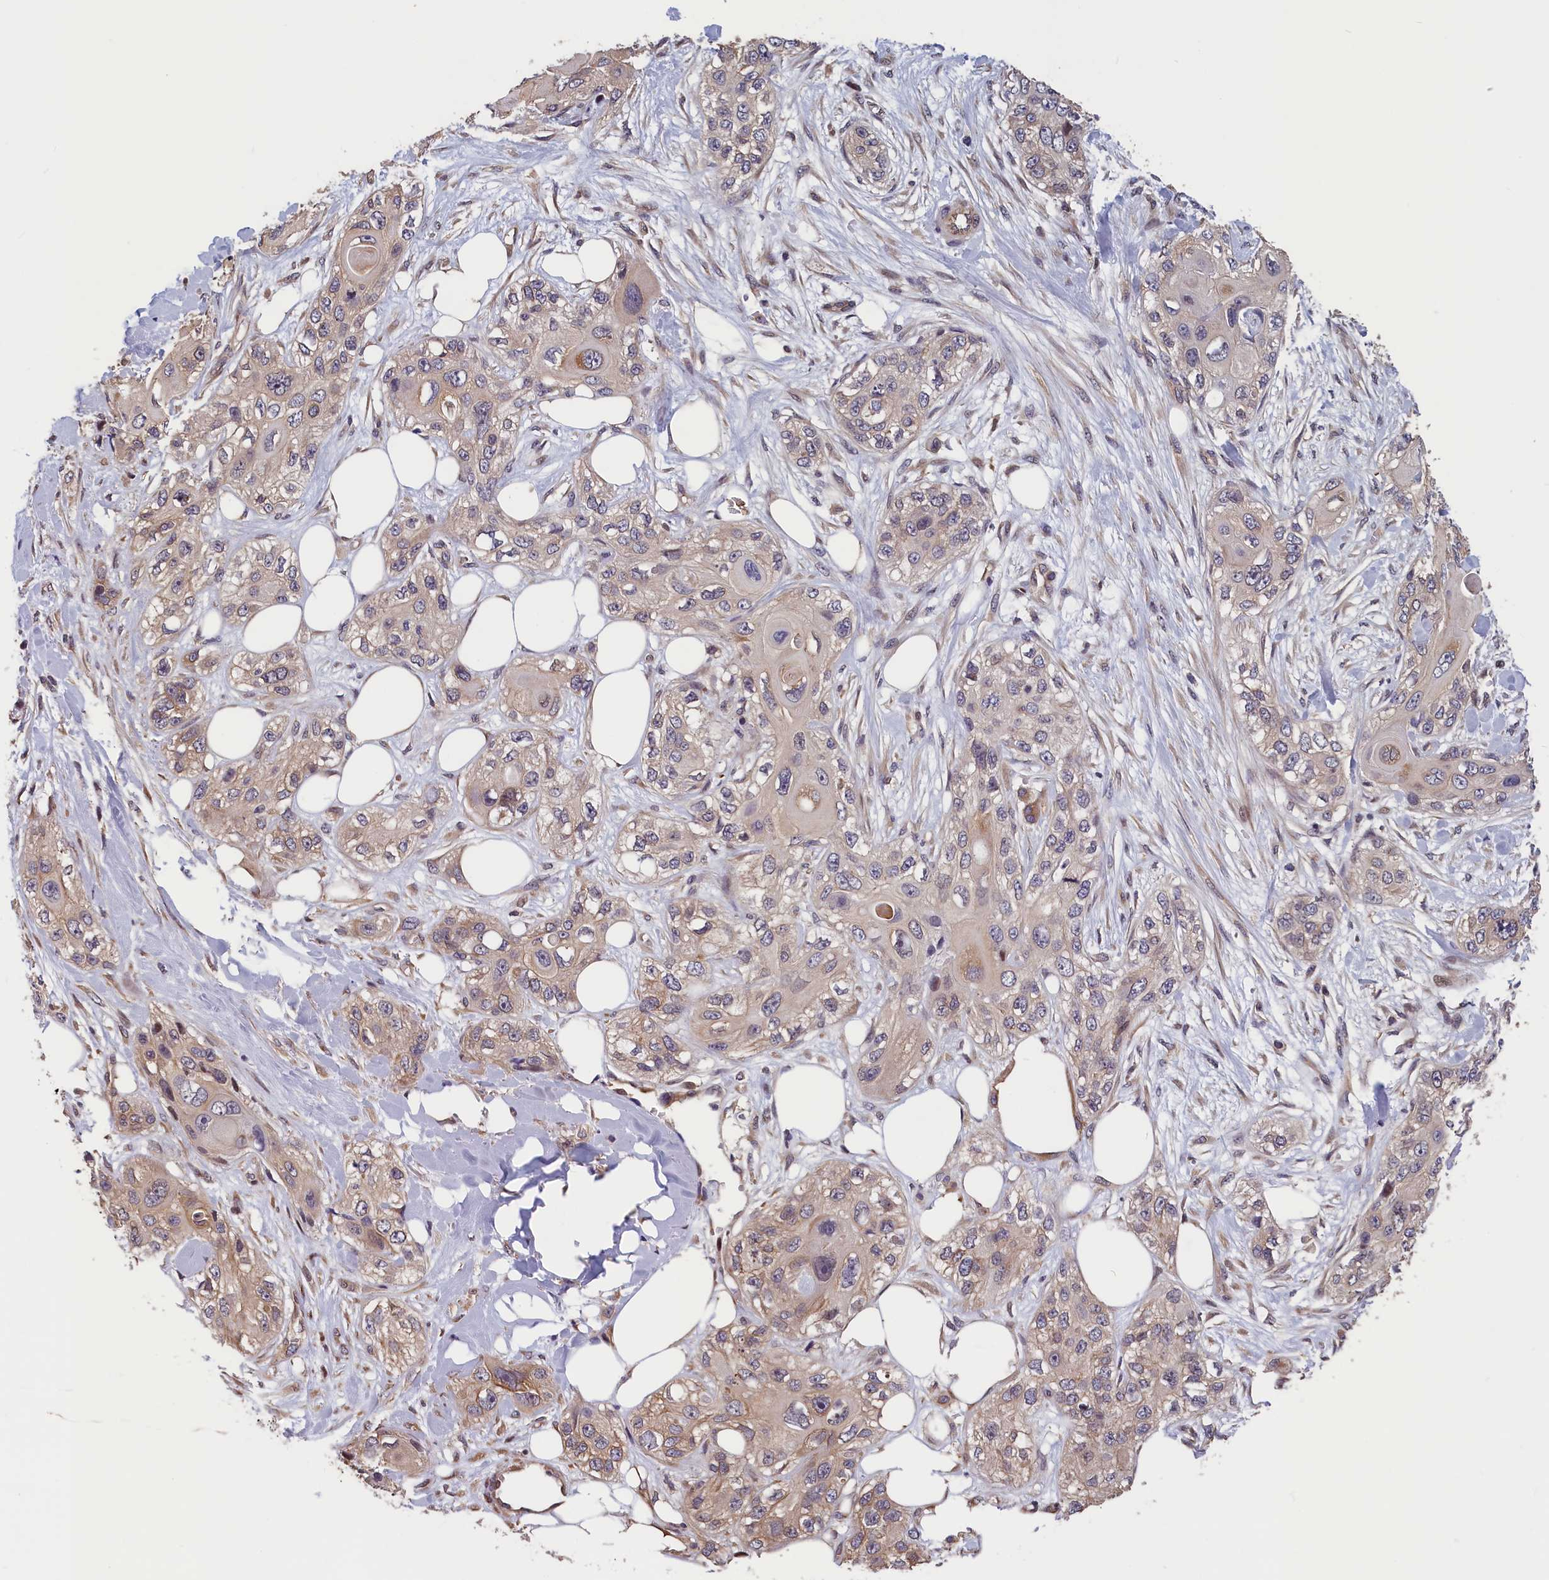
{"staining": {"intensity": "weak", "quantity": "<25%", "location": "cytoplasmic/membranous"}, "tissue": "skin cancer", "cell_type": "Tumor cells", "image_type": "cancer", "snomed": [{"axis": "morphology", "description": "Normal tissue, NOS"}, {"axis": "morphology", "description": "Squamous cell carcinoma, NOS"}, {"axis": "topography", "description": "Skin"}], "caption": "Human squamous cell carcinoma (skin) stained for a protein using immunohistochemistry demonstrates no staining in tumor cells.", "gene": "TMEM116", "patient": {"sex": "male", "age": 72}}